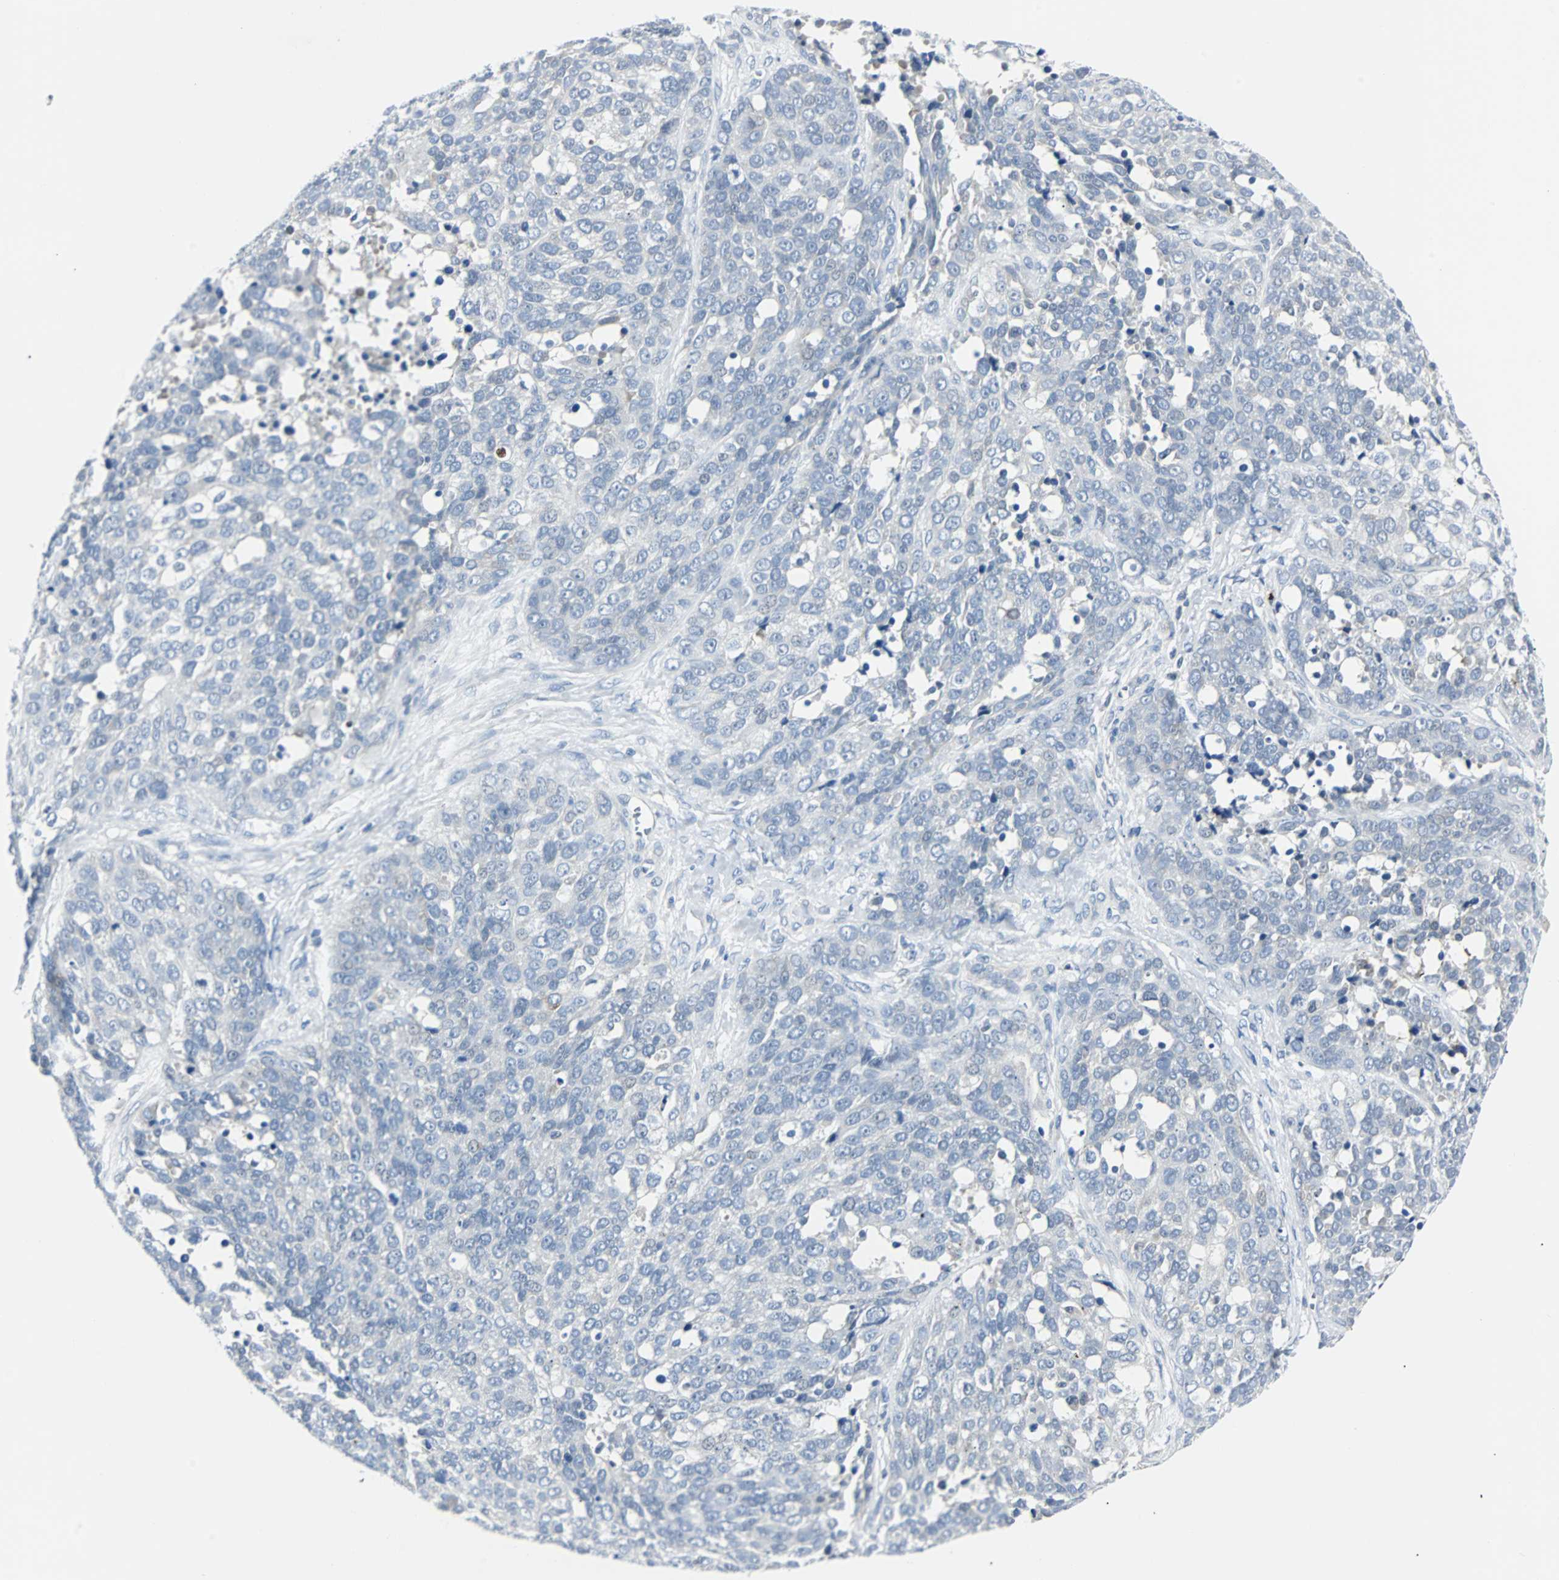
{"staining": {"intensity": "negative", "quantity": "none", "location": "none"}, "tissue": "ovarian cancer", "cell_type": "Tumor cells", "image_type": "cancer", "snomed": [{"axis": "morphology", "description": "Cystadenocarcinoma, serous, NOS"}, {"axis": "topography", "description": "Ovary"}], "caption": "Tumor cells are negative for brown protein staining in ovarian serous cystadenocarcinoma.", "gene": "RASA1", "patient": {"sex": "female", "age": 44}}